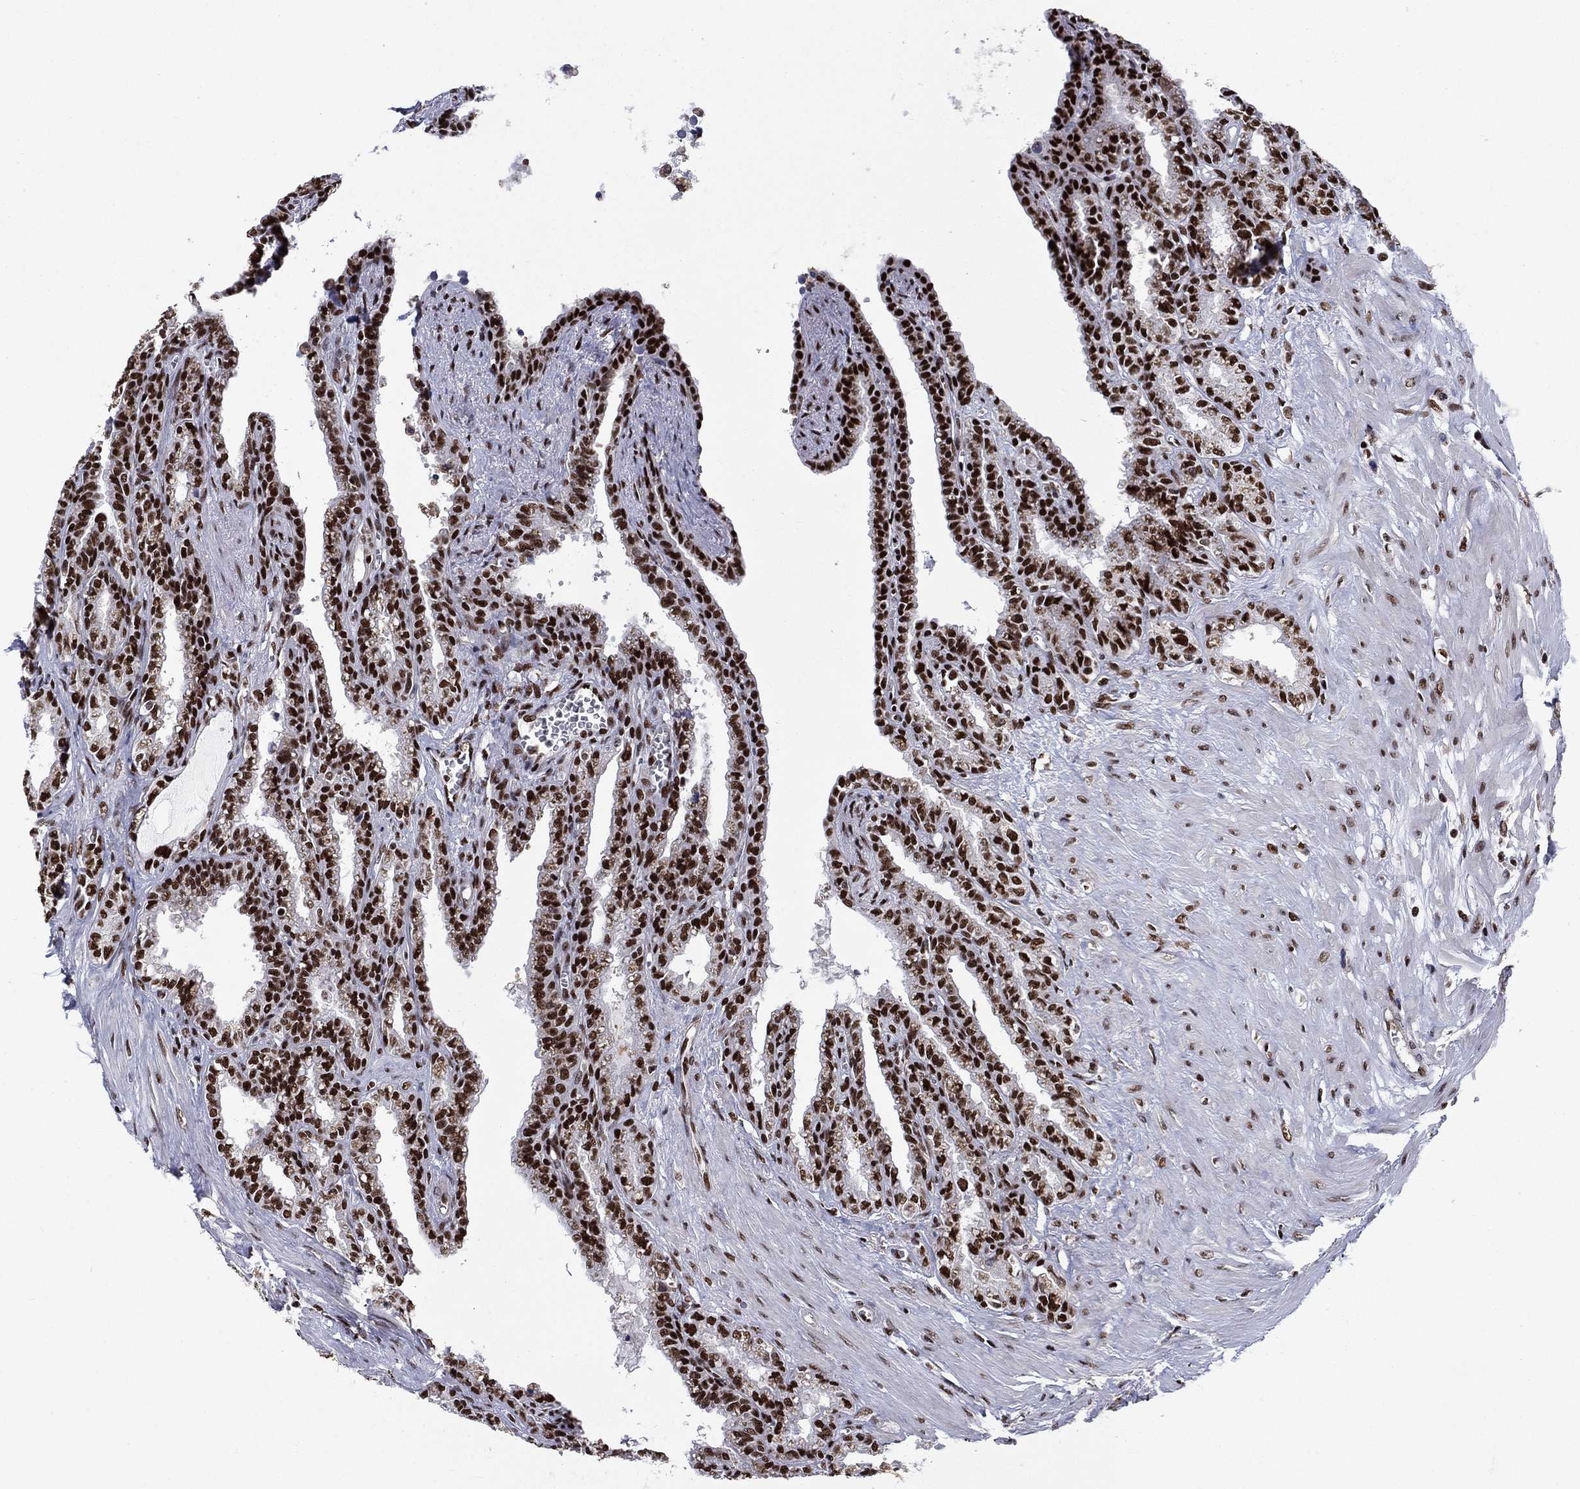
{"staining": {"intensity": "strong", "quantity": ">75%", "location": "nuclear"}, "tissue": "seminal vesicle", "cell_type": "Glandular cells", "image_type": "normal", "snomed": [{"axis": "morphology", "description": "Normal tissue, NOS"}, {"axis": "morphology", "description": "Urothelial carcinoma, NOS"}, {"axis": "topography", "description": "Urinary bladder"}, {"axis": "topography", "description": "Seminal veicle"}], "caption": "IHC image of unremarkable seminal vesicle stained for a protein (brown), which shows high levels of strong nuclear positivity in about >75% of glandular cells.", "gene": "RPRD1B", "patient": {"sex": "male", "age": 76}}